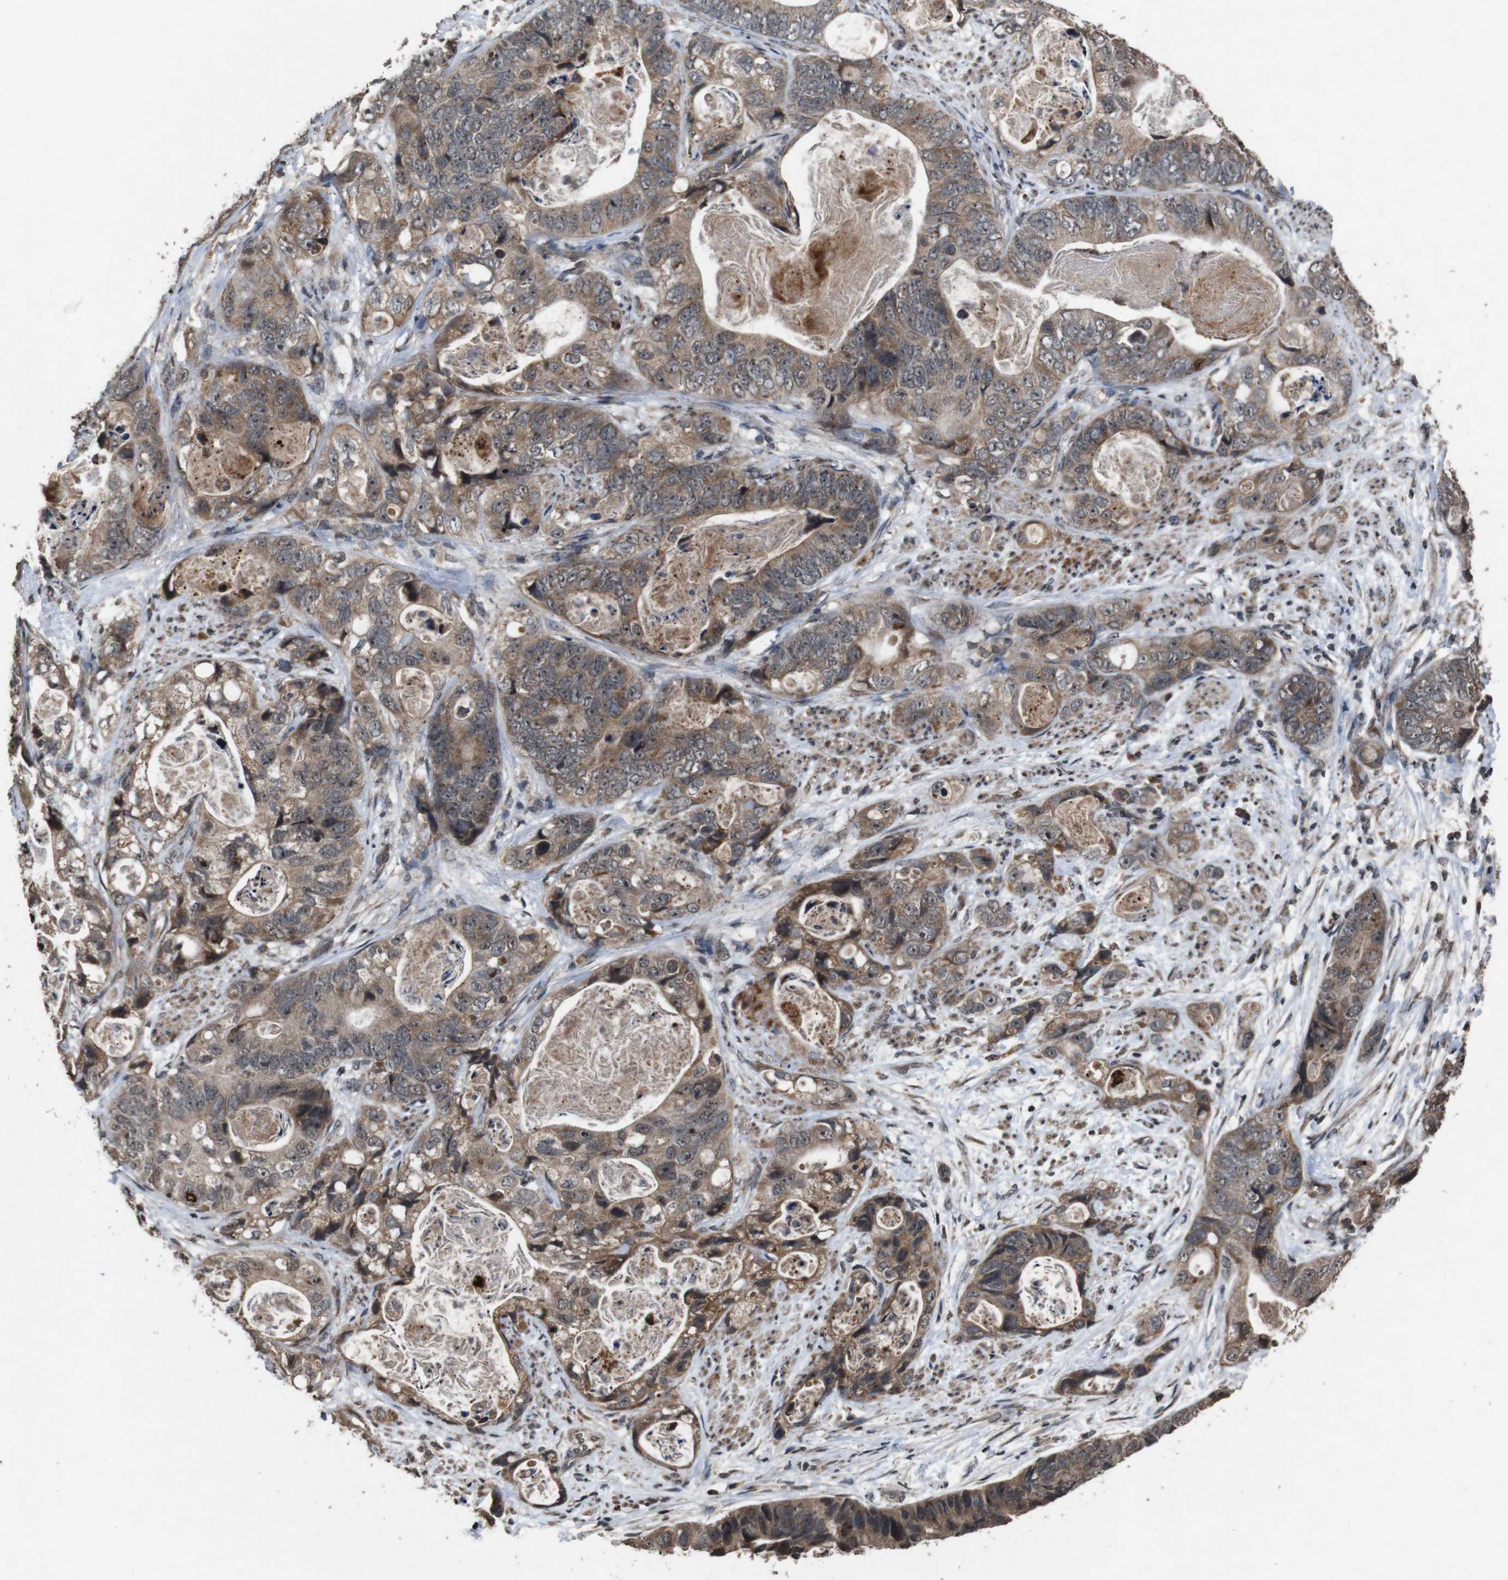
{"staining": {"intensity": "strong", "quantity": "25%-75%", "location": "cytoplasmic/membranous"}, "tissue": "stomach cancer", "cell_type": "Tumor cells", "image_type": "cancer", "snomed": [{"axis": "morphology", "description": "Adenocarcinoma, NOS"}, {"axis": "topography", "description": "Stomach"}], "caption": "DAB immunohistochemical staining of stomach cancer (adenocarcinoma) displays strong cytoplasmic/membranous protein staining in approximately 25%-75% of tumor cells. (DAB IHC with brightfield microscopy, high magnification).", "gene": "SORL1", "patient": {"sex": "female", "age": 89}}